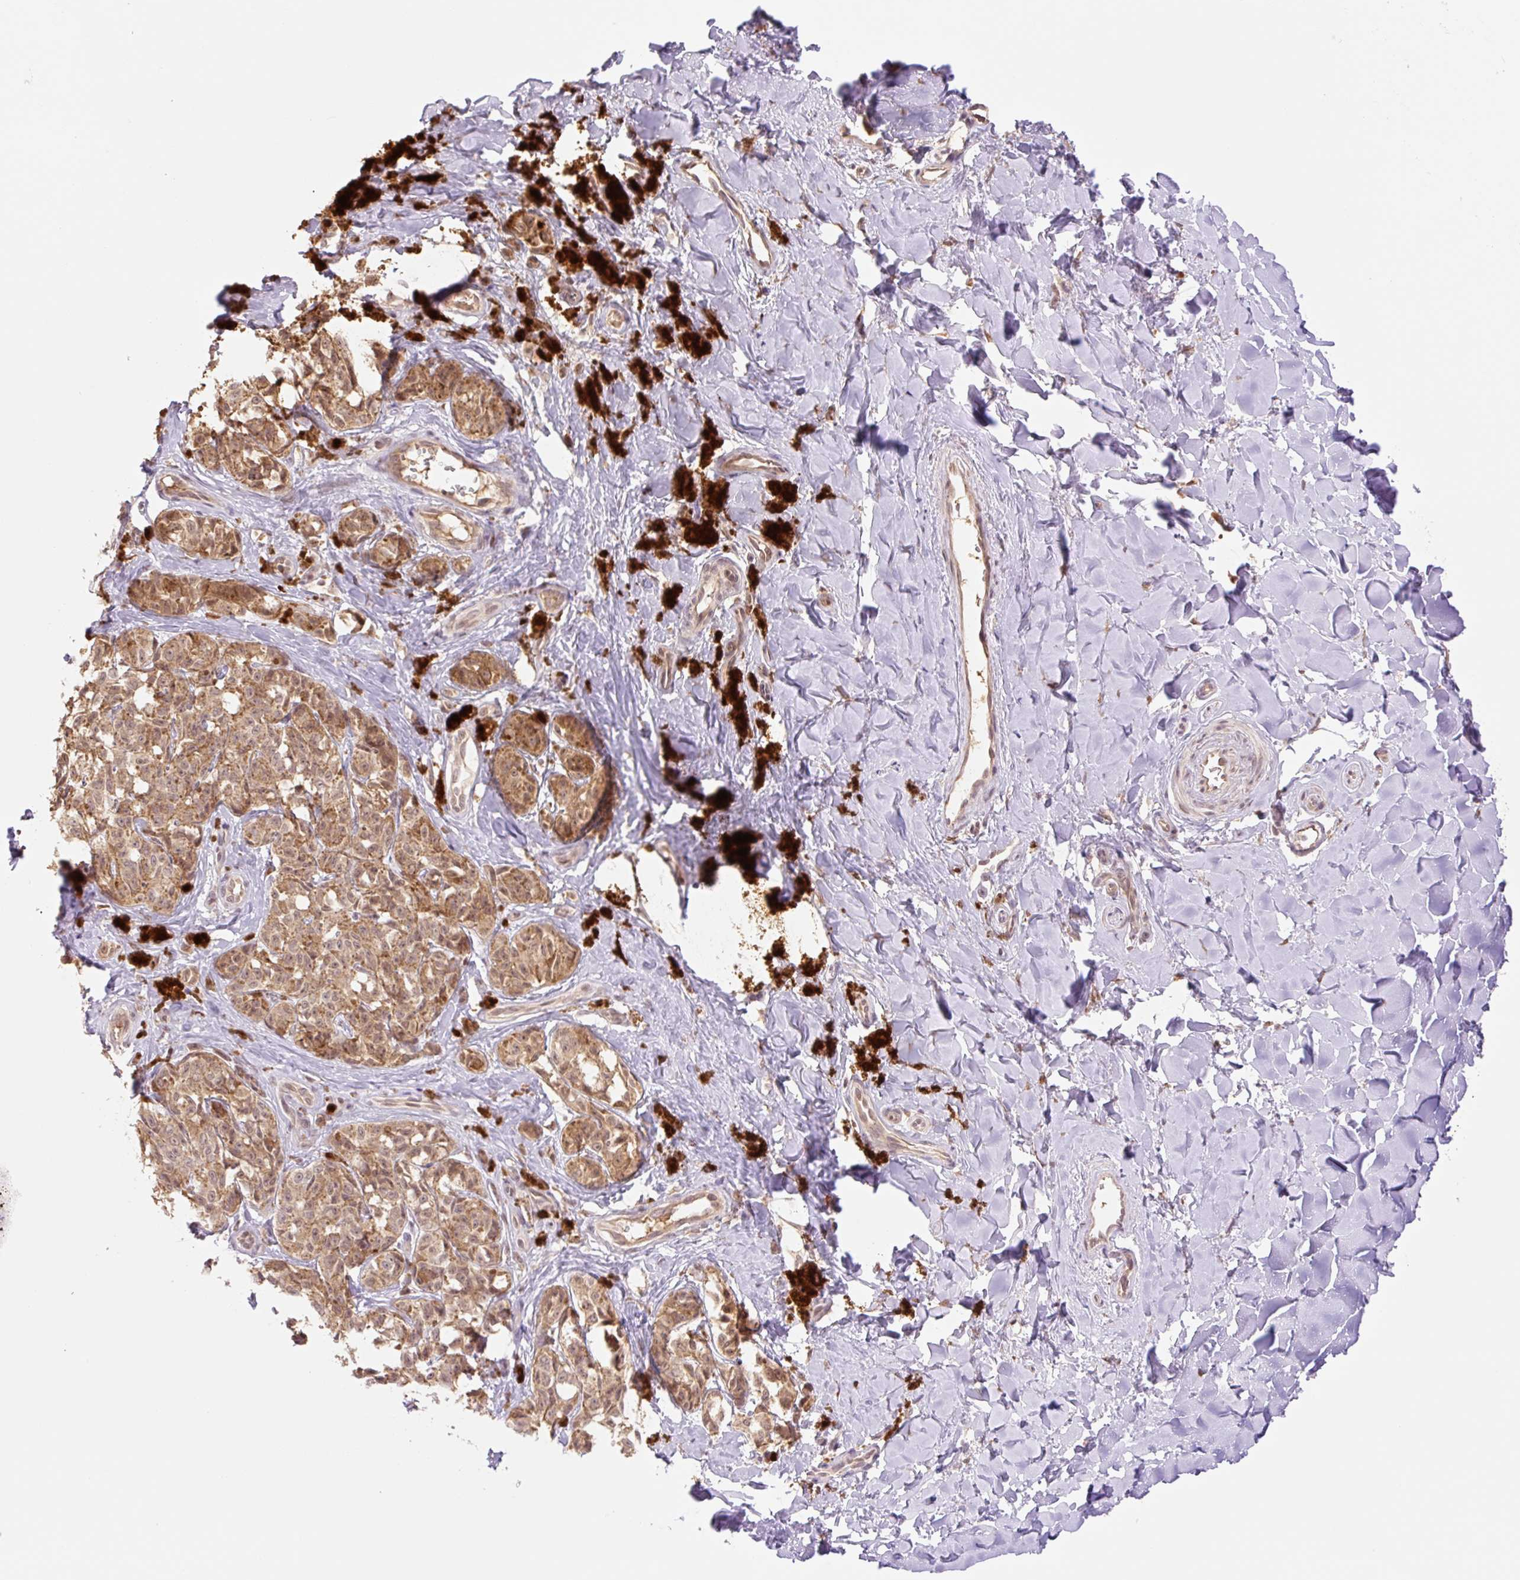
{"staining": {"intensity": "moderate", "quantity": ">75%", "location": "cytoplasmic/membranous,nuclear"}, "tissue": "melanoma", "cell_type": "Tumor cells", "image_type": "cancer", "snomed": [{"axis": "morphology", "description": "Malignant melanoma, NOS"}, {"axis": "topography", "description": "Skin"}], "caption": "An immunohistochemistry image of neoplastic tissue is shown. Protein staining in brown highlights moderate cytoplasmic/membranous and nuclear positivity in melanoma within tumor cells.", "gene": "YJU2B", "patient": {"sex": "female", "age": 65}}